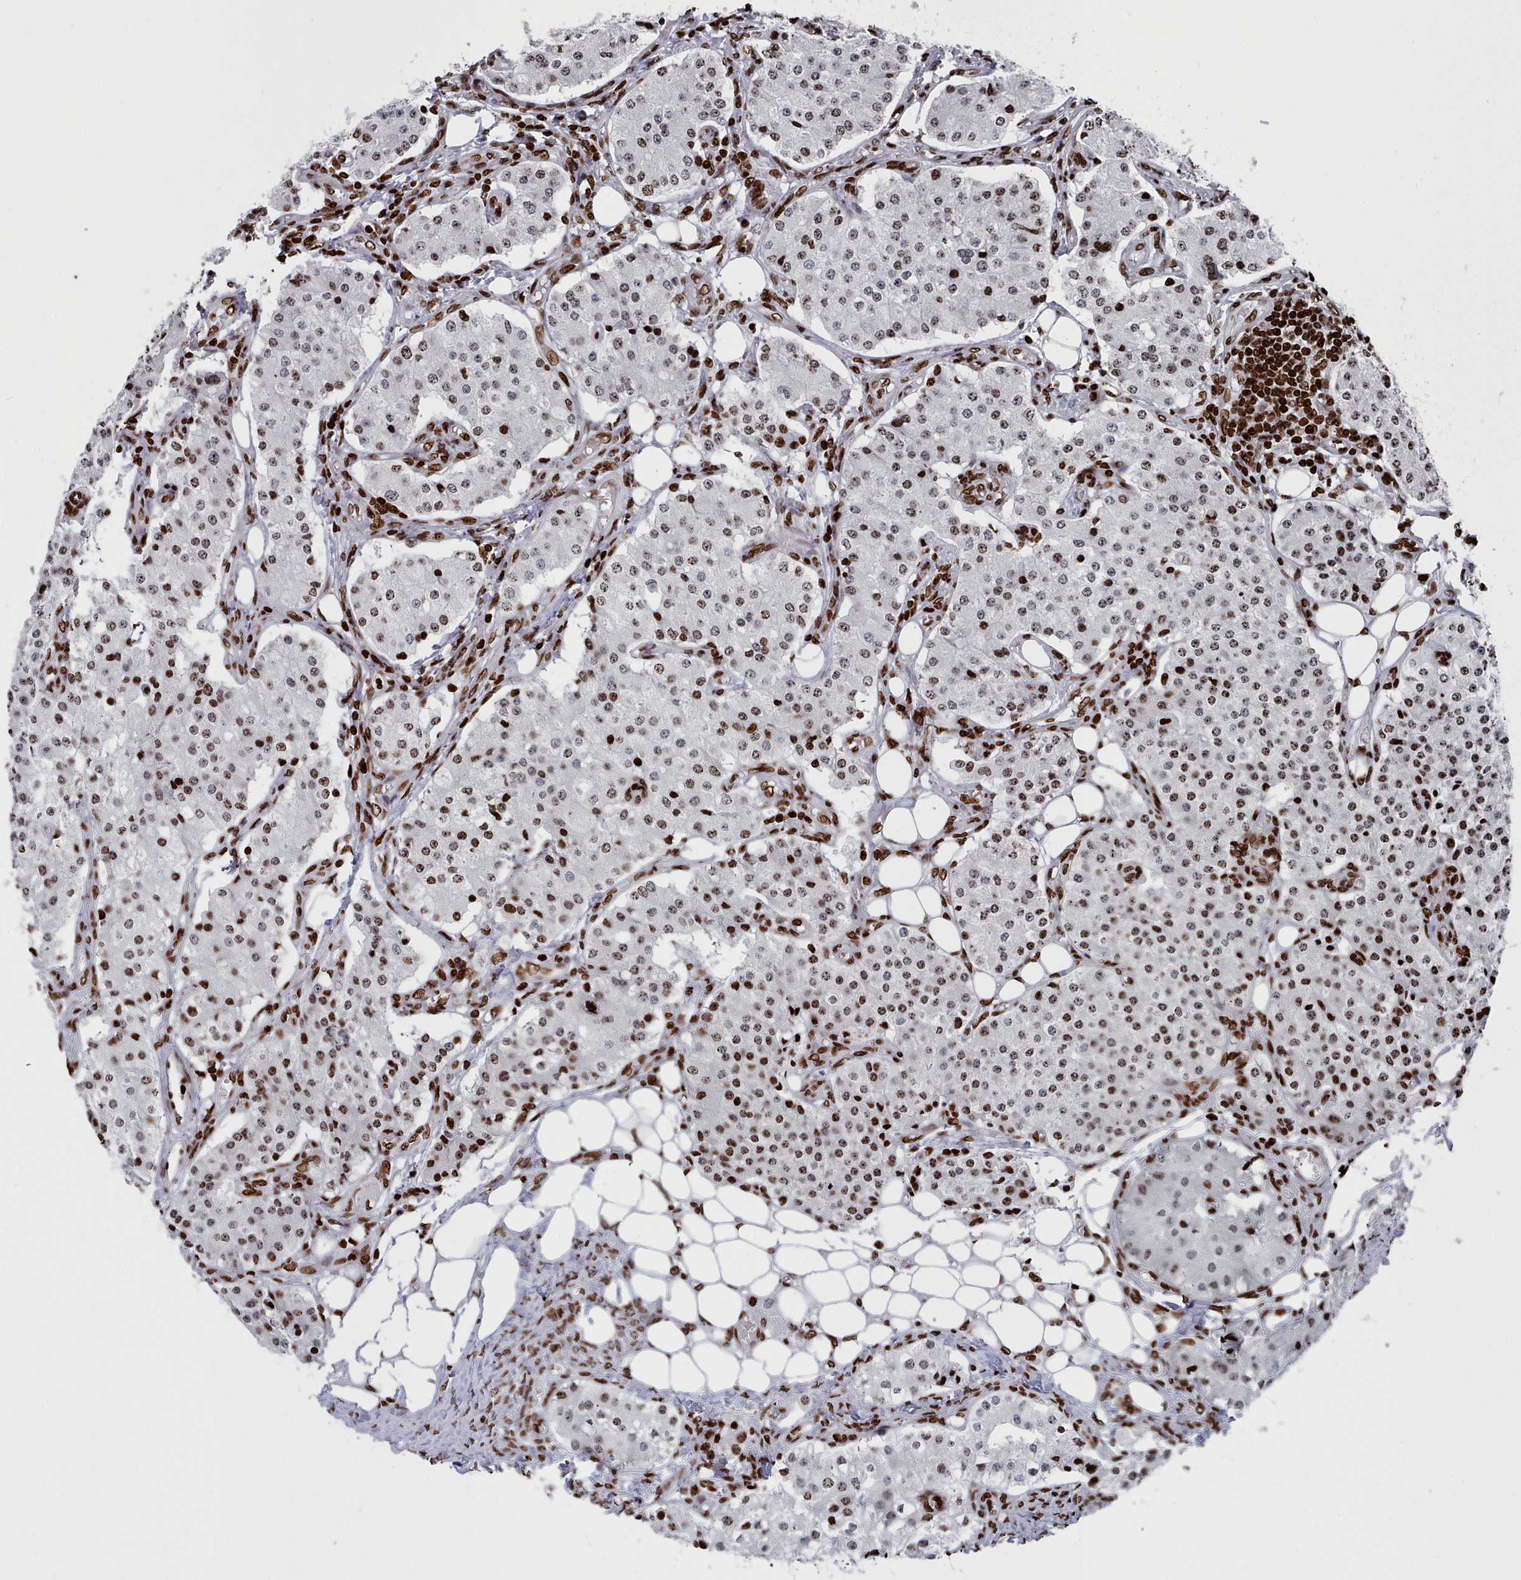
{"staining": {"intensity": "moderate", "quantity": "25%-75%", "location": "nuclear"}, "tissue": "carcinoid", "cell_type": "Tumor cells", "image_type": "cancer", "snomed": [{"axis": "morphology", "description": "Carcinoid, malignant, NOS"}, {"axis": "topography", "description": "Colon"}], "caption": "Immunohistochemistry (IHC) staining of carcinoid, which reveals medium levels of moderate nuclear positivity in approximately 25%-75% of tumor cells indicating moderate nuclear protein expression. The staining was performed using DAB (3,3'-diaminobenzidine) (brown) for protein detection and nuclei were counterstained in hematoxylin (blue).", "gene": "PCDHB12", "patient": {"sex": "female", "age": 52}}